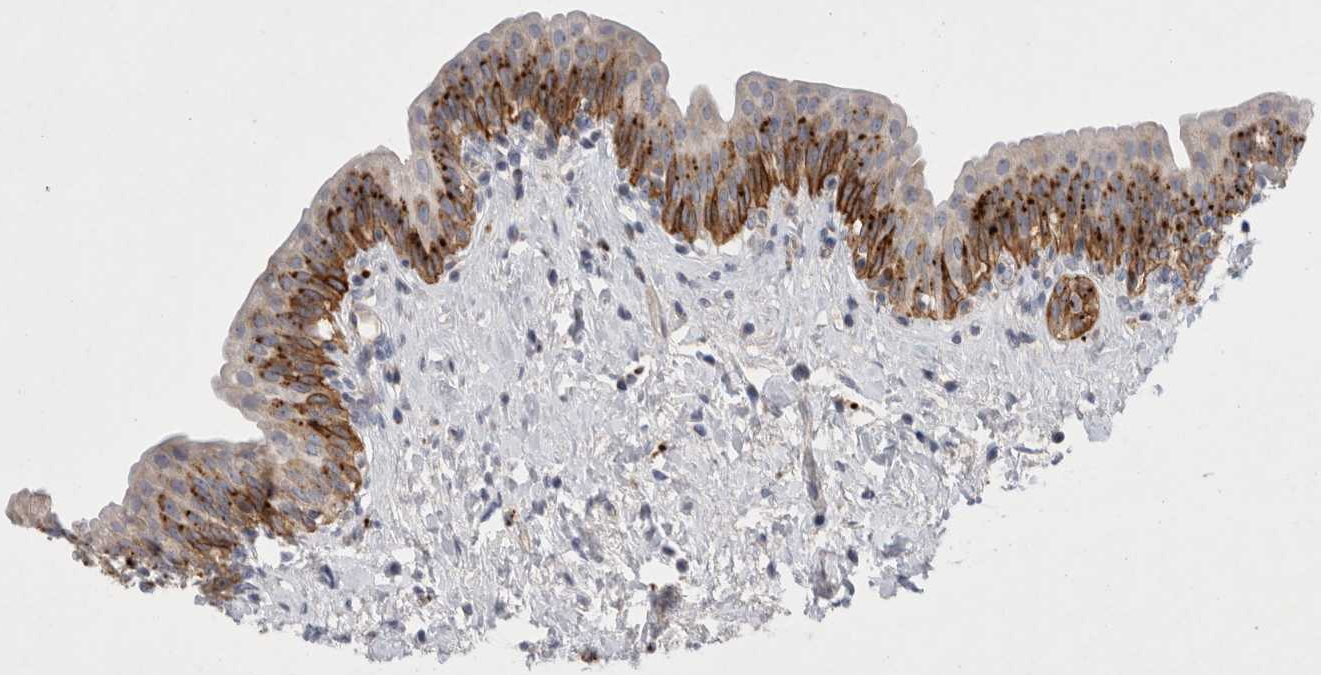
{"staining": {"intensity": "strong", "quantity": ">75%", "location": "cytoplasmic/membranous"}, "tissue": "urinary bladder", "cell_type": "Urothelial cells", "image_type": "normal", "snomed": [{"axis": "morphology", "description": "Normal tissue, NOS"}, {"axis": "topography", "description": "Urinary bladder"}], "caption": "This photomicrograph demonstrates IHC staining of benign urinary bladder, with high strong cytoplasmic/membranous expression in approximately >75% of urothelial cells.", "gene": "GAA", "patient": {"sex": "male", "age": 83}}